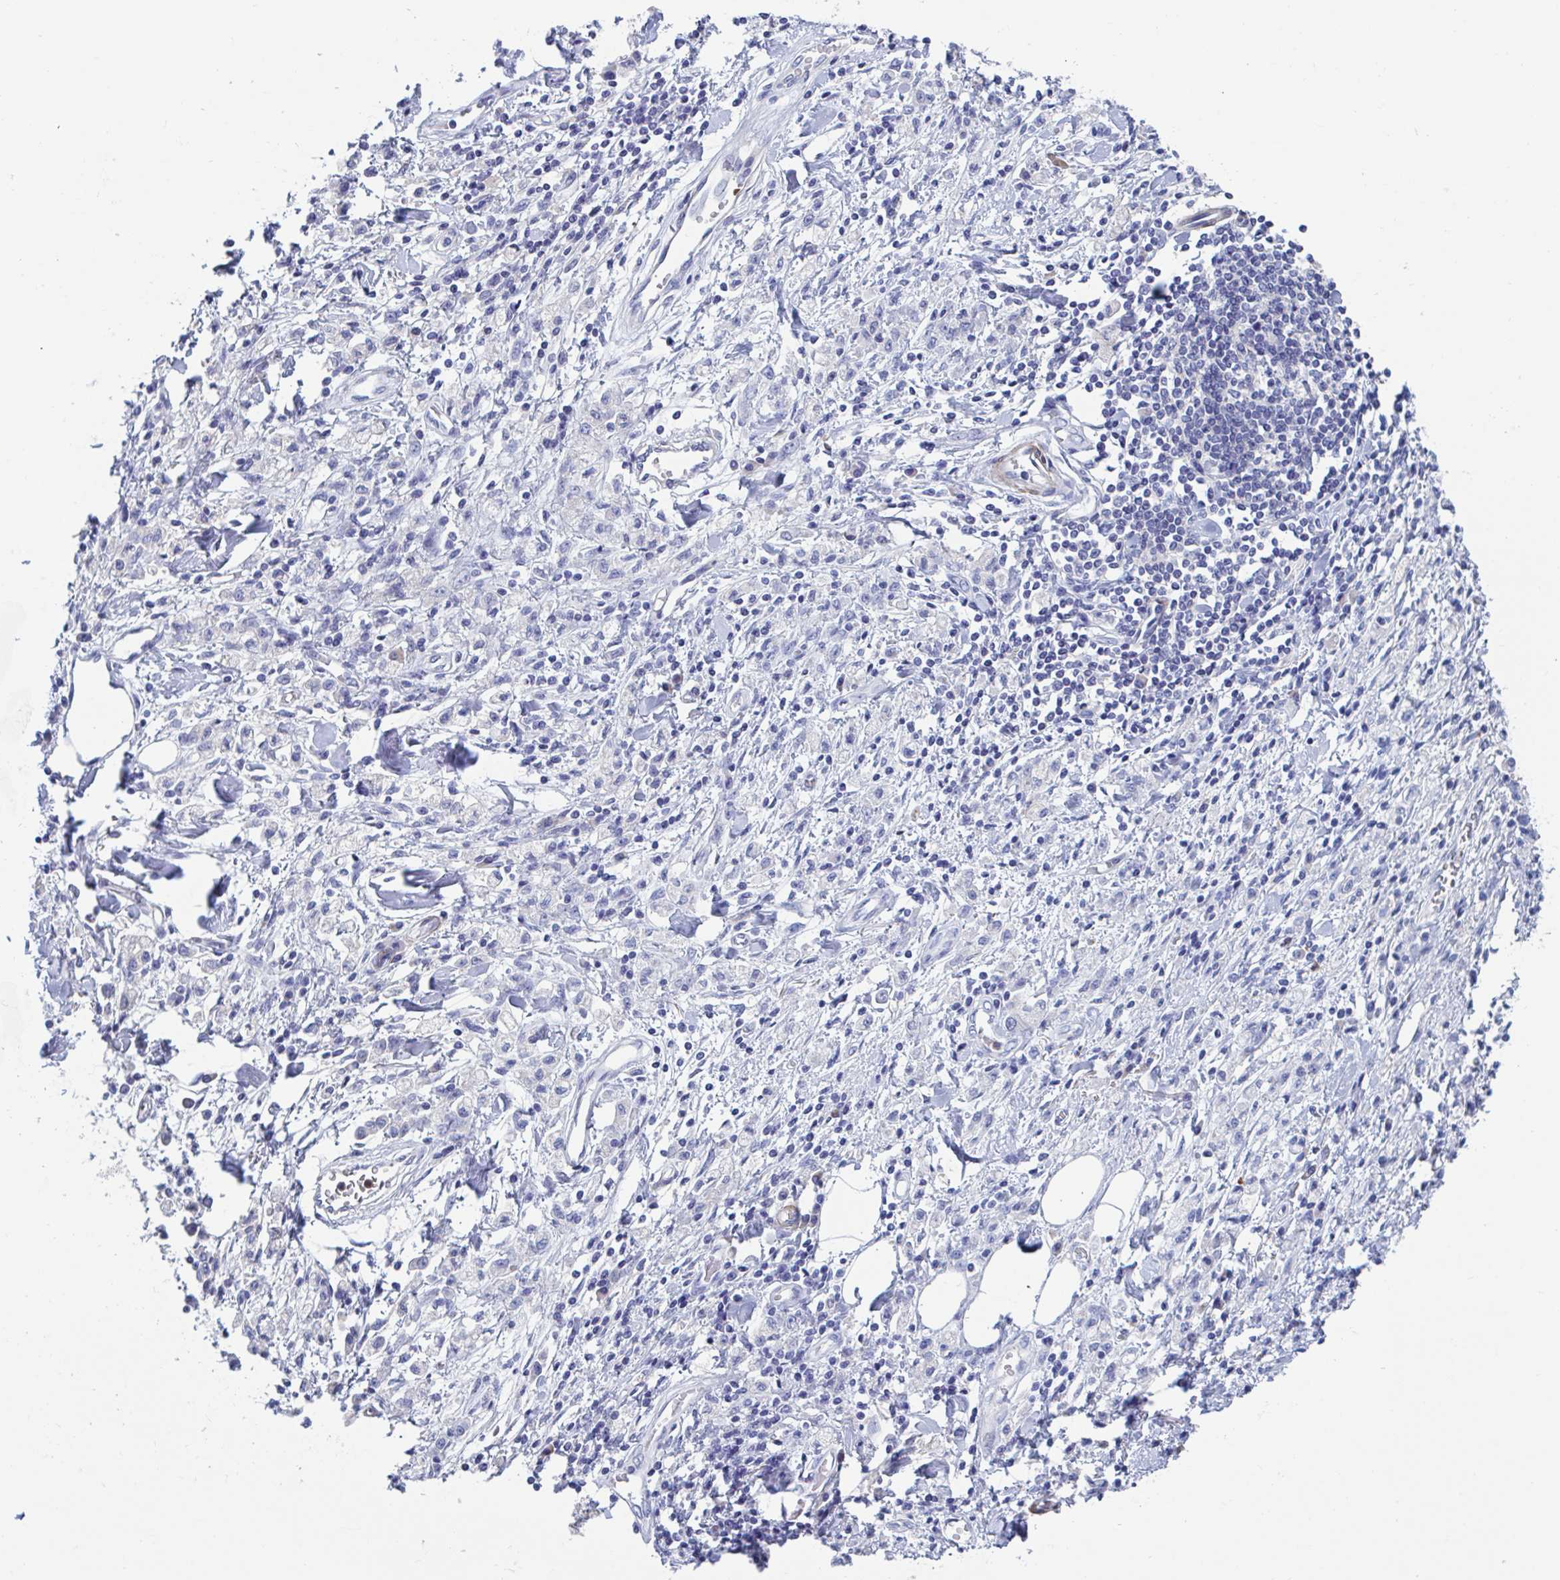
{"staining": {"intensity": "negative", "quantity": "none", "location": "none"}, "tissue": "stomach cancer", "cell_type": "Tumor cells", "image_type": "cancer", "snomed": [{"axis": "morphology", "description": "Adenocarcinoma, NOS"}, {"axis": "topography", "description": "Stomach"}], "caption": "This is an immunohistochemistry (IHC) photomicrograph of human stomach cancer. There is no positivity in tumor cells.", "gene": "ZNHIT2", "patient": {"sex": "male", "age": 77}}